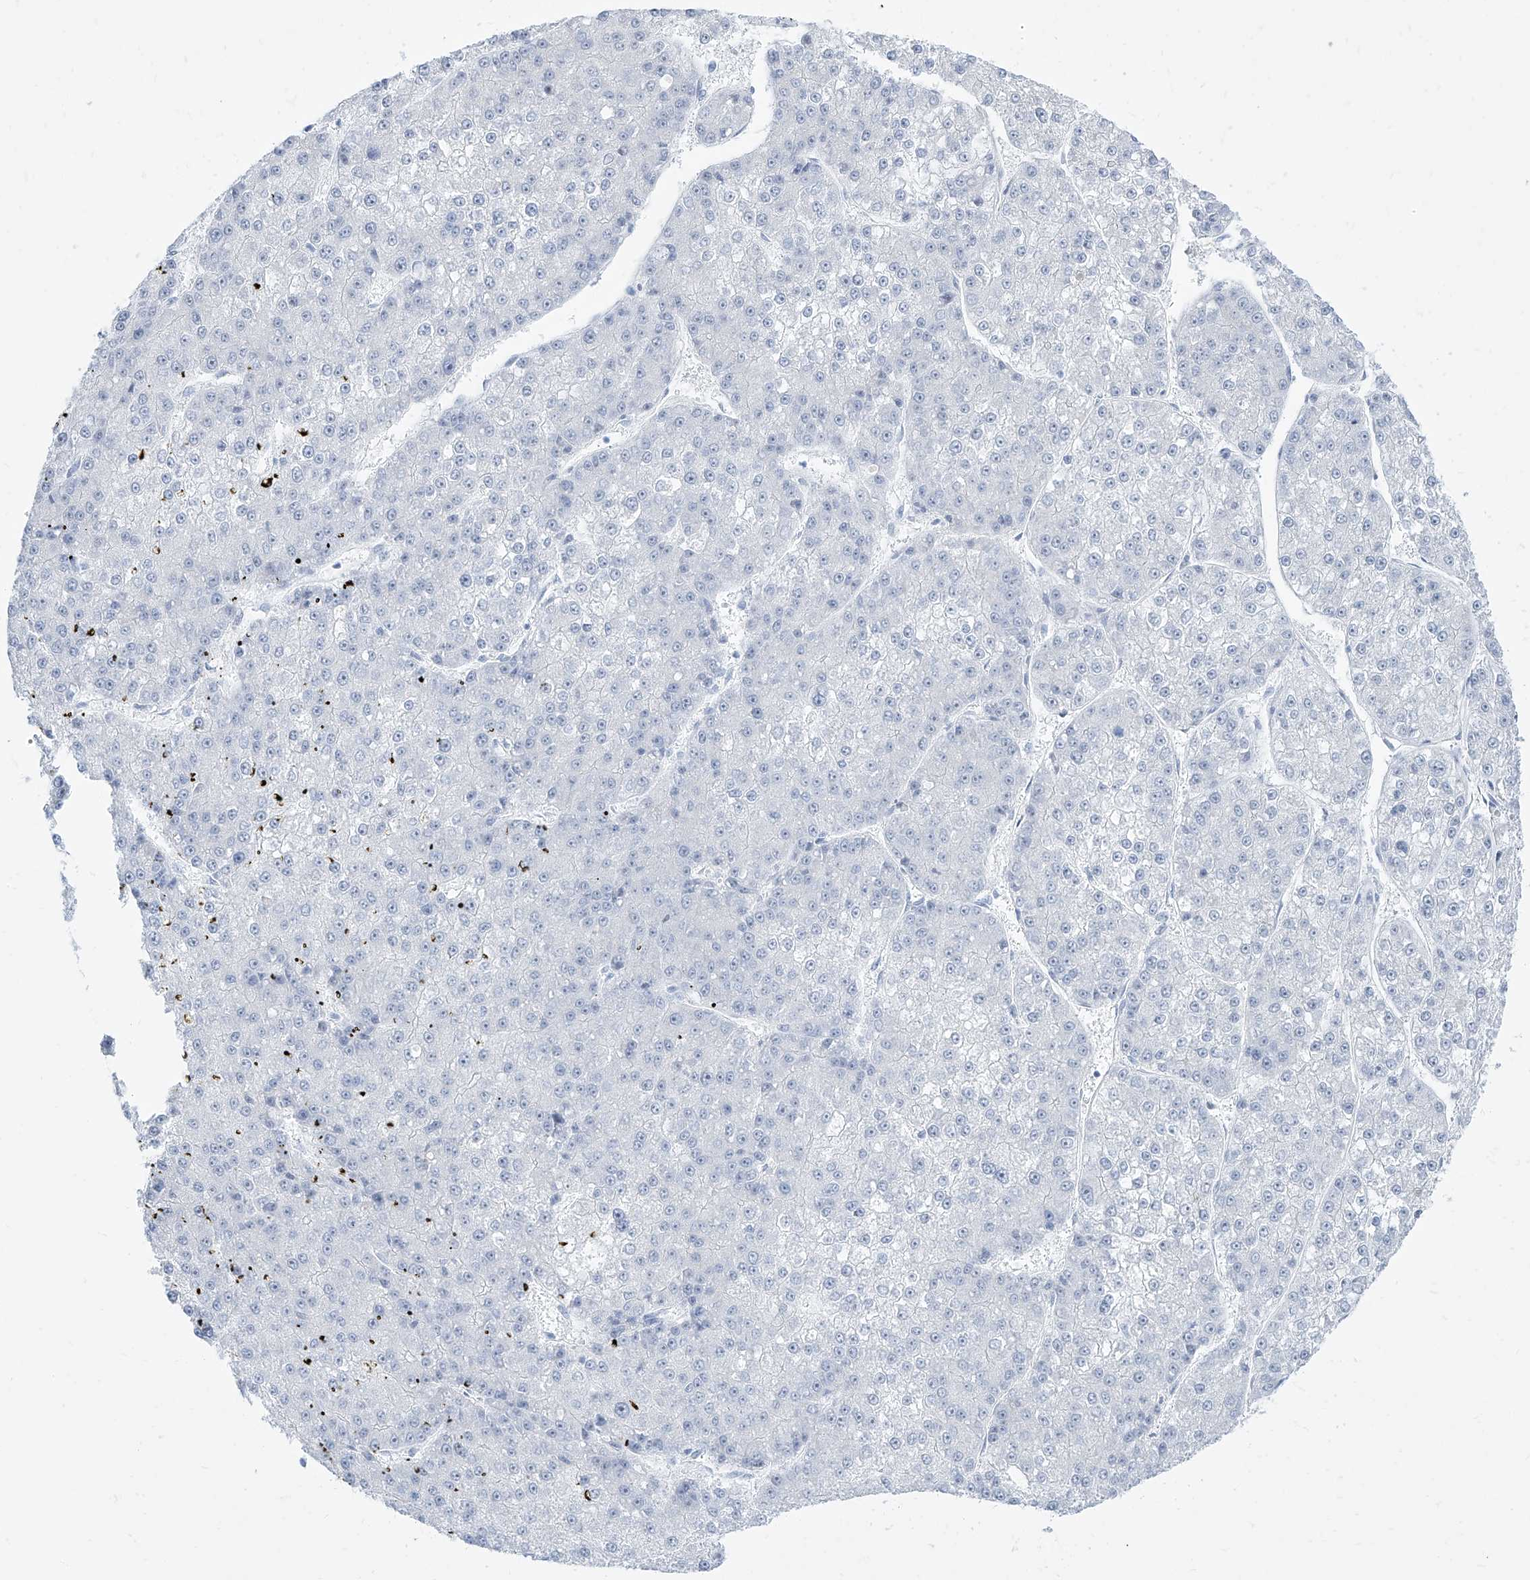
{"staining": {"intensity": "negative", "quantity": "none", "location": "none"}, "tissue": "liver cancer", "cell_type": "Tumor cells", "image_type": "cancer", "snomed": [{"axis": "morphology", "description": "Carcinoma, Hepatocellular, NOS"}, {"axis": "topography", "description": "Liver"}], "caption": "Tumor cells show no significant positivity in liver cancer (hepatocellular carcinoma). The staining was performed using DAB (3,3'-diaminobenzidine) to visualize the protein expression in brown, while the nuclei were stained in blue with hematoxylin (Magnification: 20x).", "gene": "TXLNB", "patient": {"sex": "female", "age": 73}}